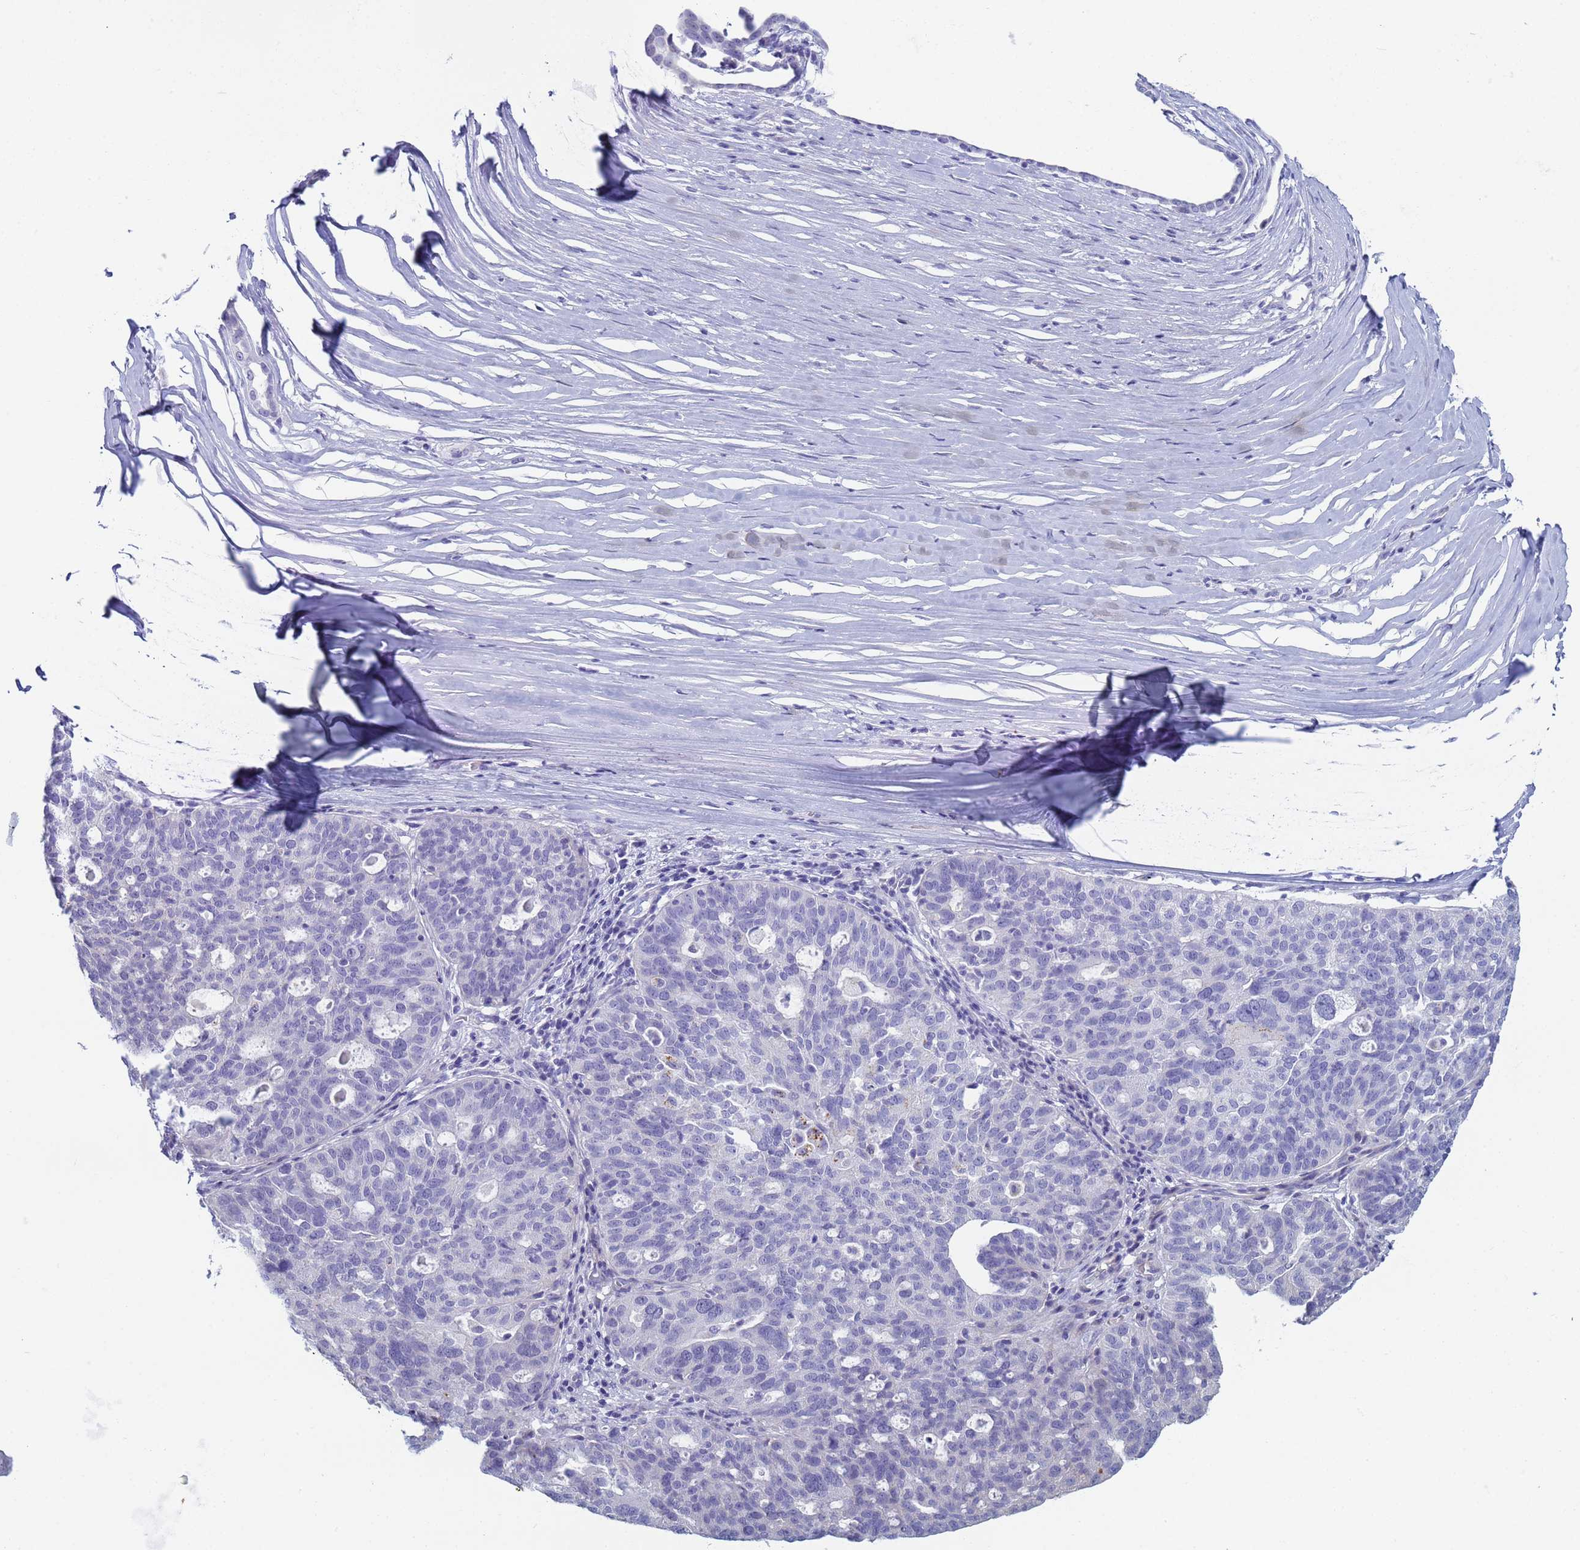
{"staining": {"intensity": "negative", "quantity": "none", "location": "none"}, "tissue": "ovarian cancer", "cell_type": "Tumor cells", "image_type": "cancer", "snomed": [{"axis": "morphology", "description": "Cystadenocarcinoma, serous, NOS"}, {"axis": "topography", "description": "Ovary"}], "caption": "This is an immunohistochemistry image of human ovarian cancer. There is no positivity in tumor cells.", "gene": "CR1", "patient": {"sex": "female", "age": 59}}